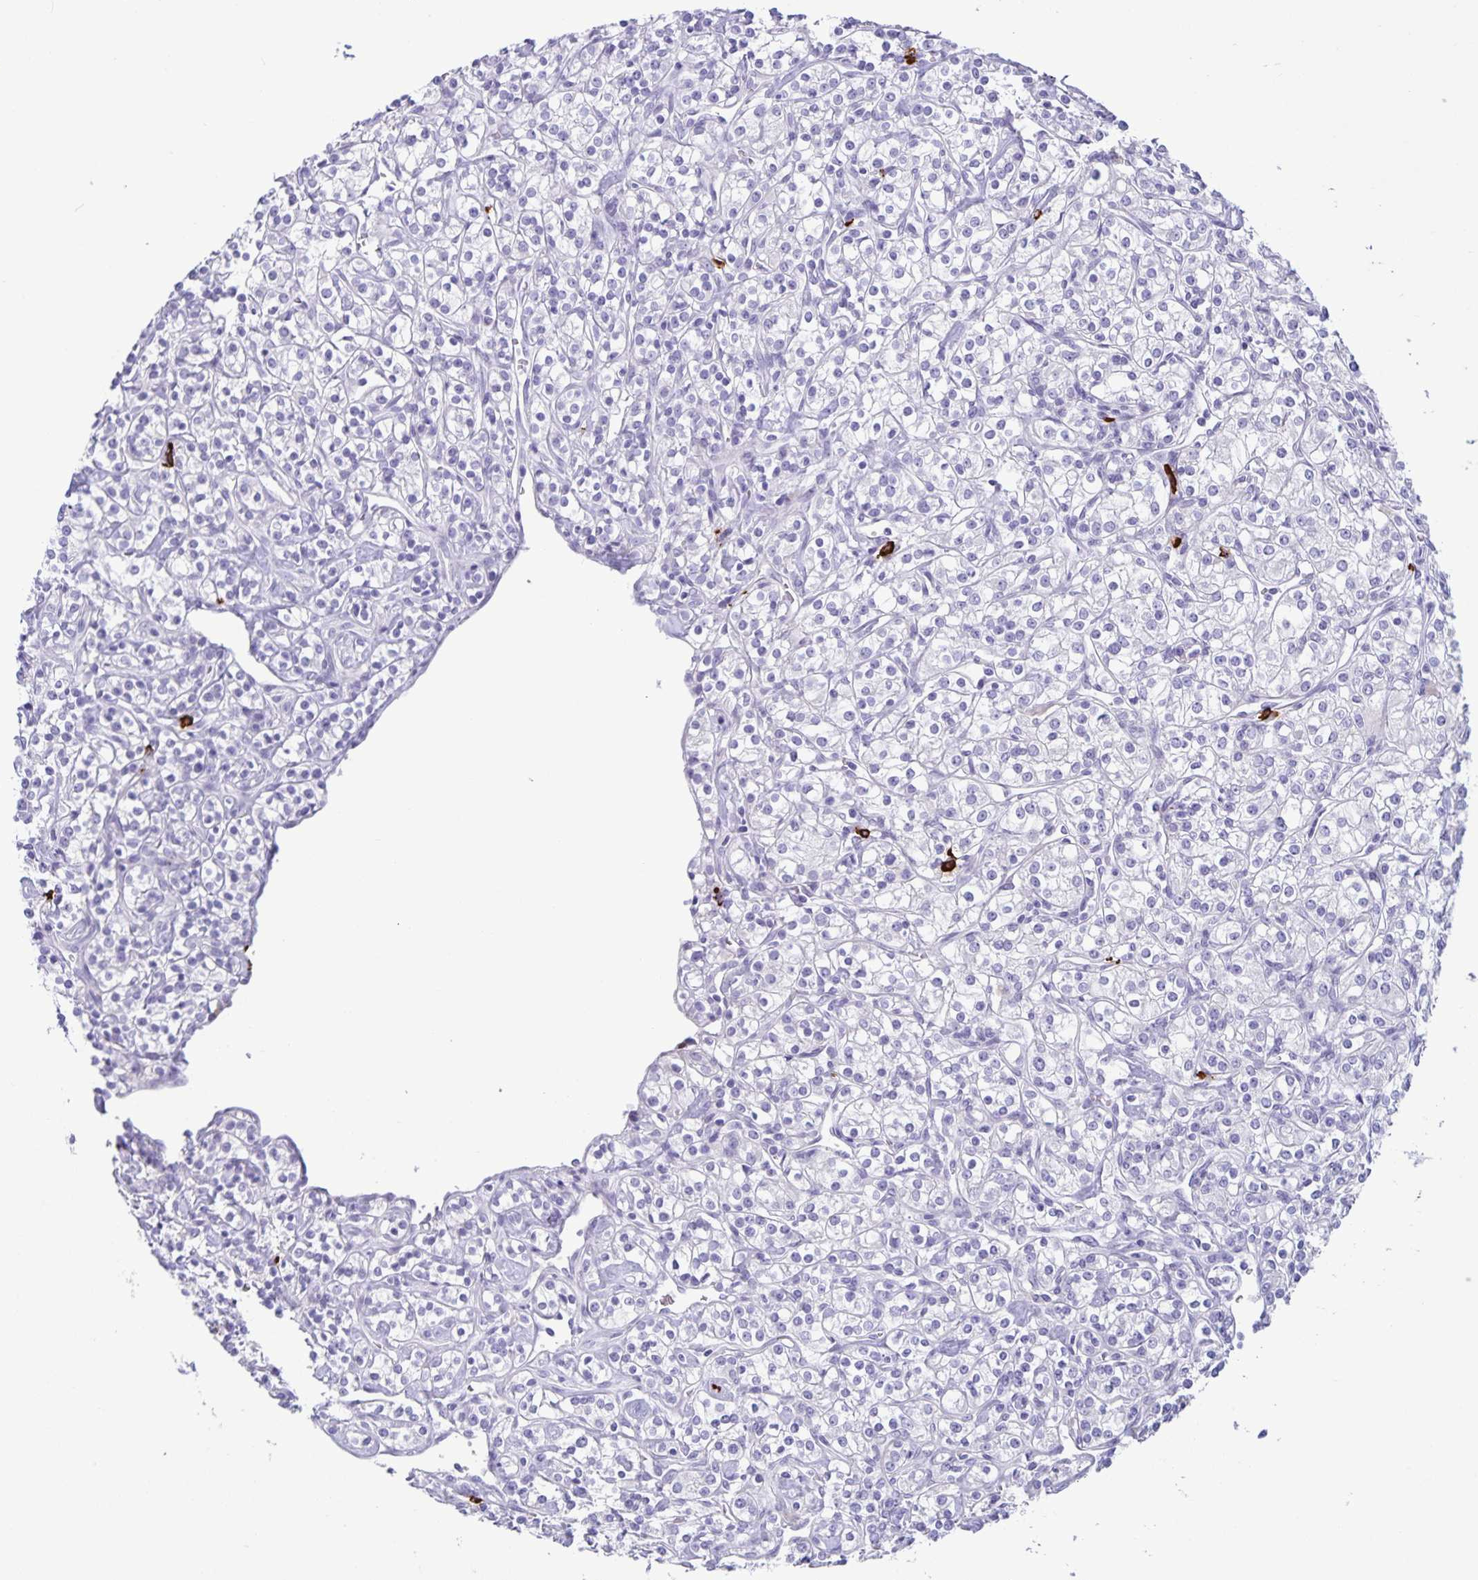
{"staining": {"intensity": "negative", "quantity": "none", "location": "none"}, "tissue": "renal cancer", "cell_type": "Tumor cells", "image_type": "cancer", "snomed": [{"axis": "morphology", "description": "Adenocarcinoma, NOS"}, {"axis": "topography", "description": "Kidney"}], "caption": "This histopathology image is of renal adenocarcinoma stained with IHC to label a protein in brown with the nuclei are counter-stained blue. There is no positivity in tumor cells. (DAB immunohistochemistry, high magnification).", "gene": "IBTK", "patient": {"sex": "male", "age": 77}}